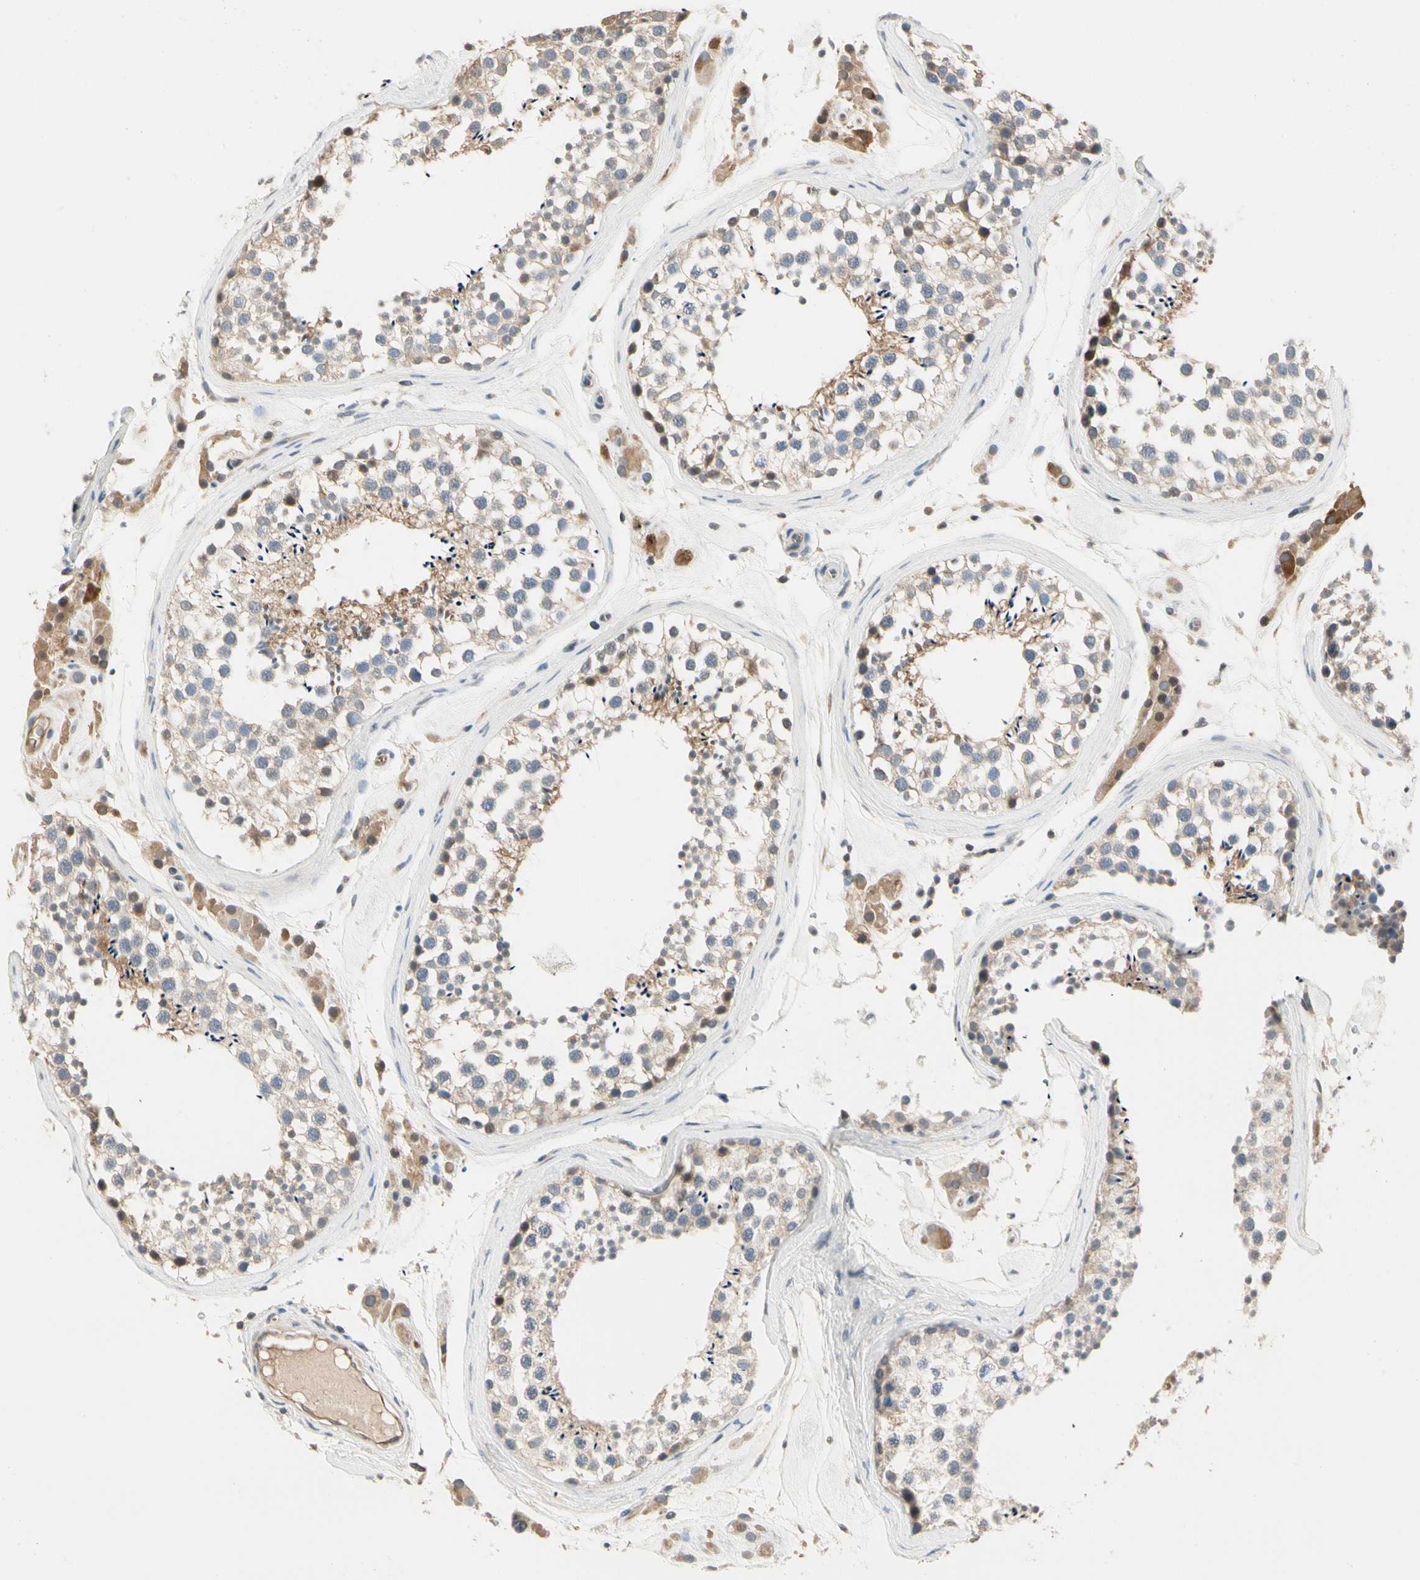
{"staining": {"intensity": "weak", "quantity": "25%-75%", "location": "cytoplasmic/membranous"}, "tissue": "testis", "cell_type": "Cells in seminiferous ducts", "image_type": "normal", "snomed": [{"axis": "morphology", "description": "Normal tissue, NOS"}, {"axis": "topography", "description": "Testis"}], "caption": "Protein expression by IHC shows weak cytoplasmic/membranous staining in approximately 25%-75% of cells in seminiferous ducts in unremarkable testis. (DAB IHC with brightfield microscopy, high magnification).", "gene": "GPR153", "patient": {"sex": "male", "age": 46}}